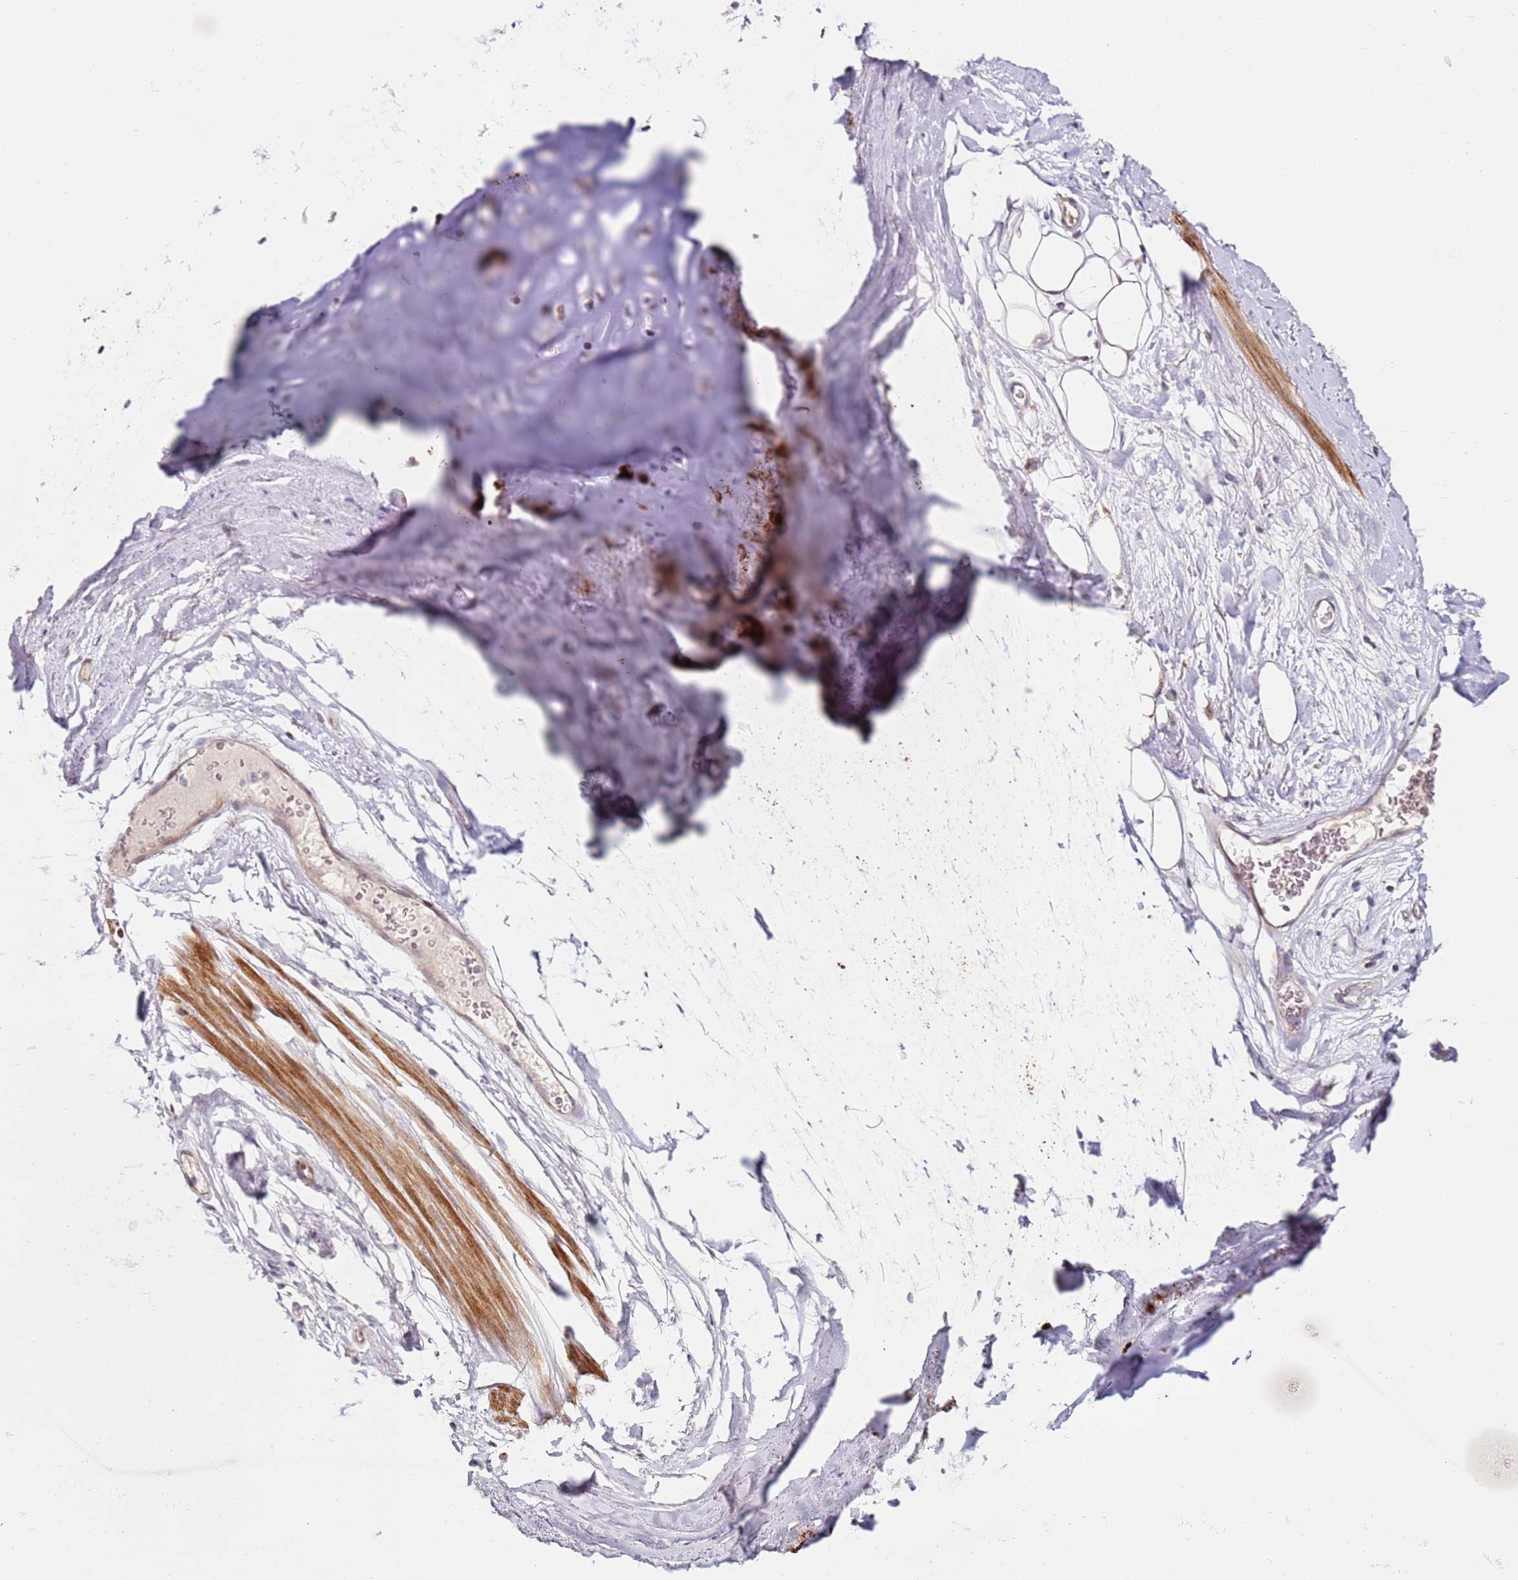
{"staining": {"intensity": "weak", "quantity": ">75%", "location": "cytoplasmic/membranous"}, "tissue": "adipose tissue", "cell_type": "Adipocytes", "image_type": "normal", "snomed": [{"axis": "morphology", "description": "Normal tissue, NOS"}, {"axis": "topography", "description": "Lymph node"}, {"axis": "topography", "description": "Bronchus"}], "caption": "A histopathology image of human adipose tissue stained for a protein shows weak cytoplasmic/membranous brown staining in adipocytes. Nuclei are stained in blue.", "gene": "RARS2", "patient": {"sex": "male", "age": 63}}